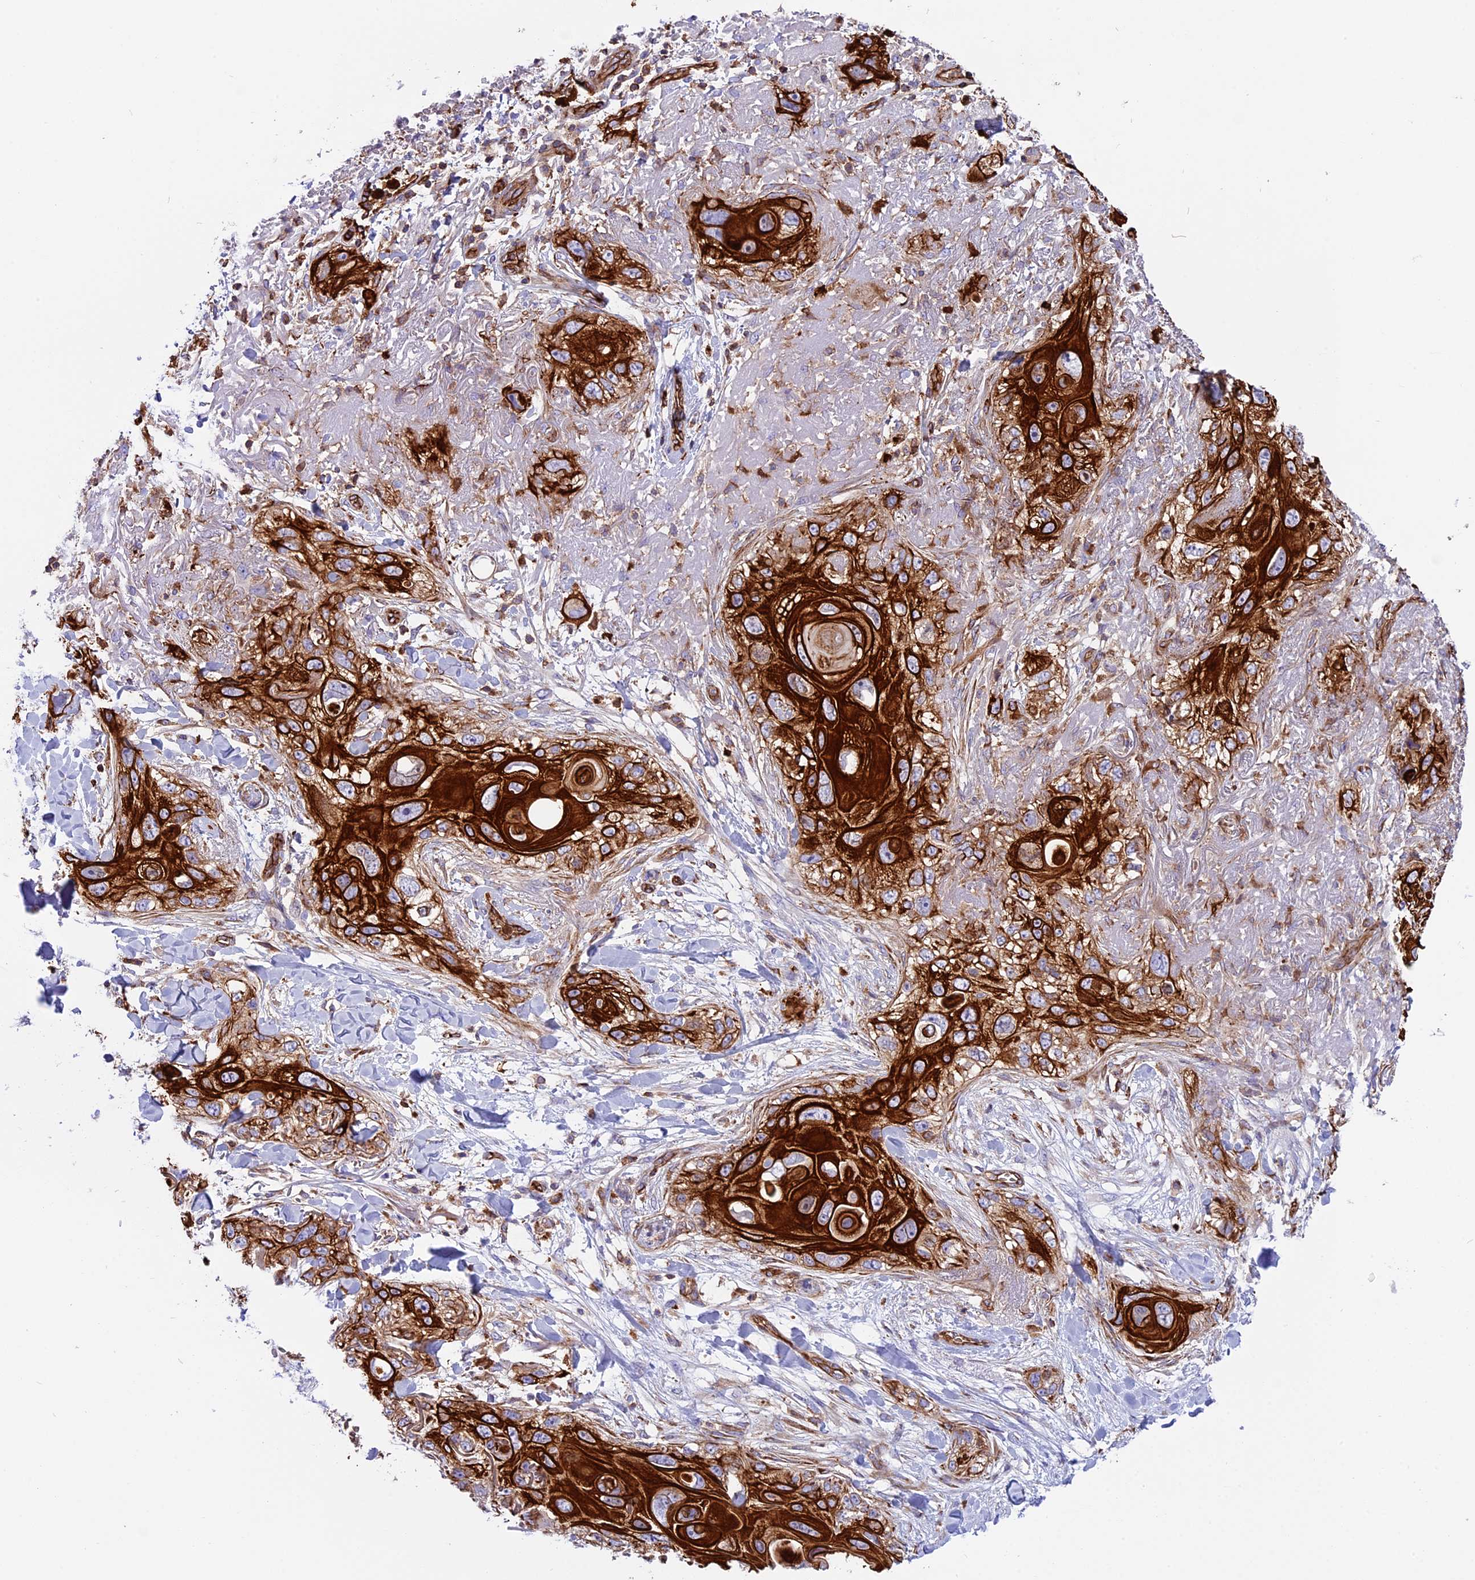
{"staining": {"intensity": "strong", "quantity": ">75%", "location": "cytoplasmic/membranous"}, "tissue": "skin cancer", "cell_type": "Tumor cells", "image_type": "cancer", "snomed": [{"axis": "morphology", "description": "Normal tissue, NOS"}, {"axis": "morphology", "description": "Squamous cell carcinoma, NOS"}, {"axis": "topography", "description": "Skin"}], "caption": "The photomicrograph exhibits staining of skin squamous cell carcinoma, revealing strong cytoplasmic/membranous protein staining (brown color) within tumor cells.", "gene": "CD99L2", "patient": {"sex": "male", "age": 72}}